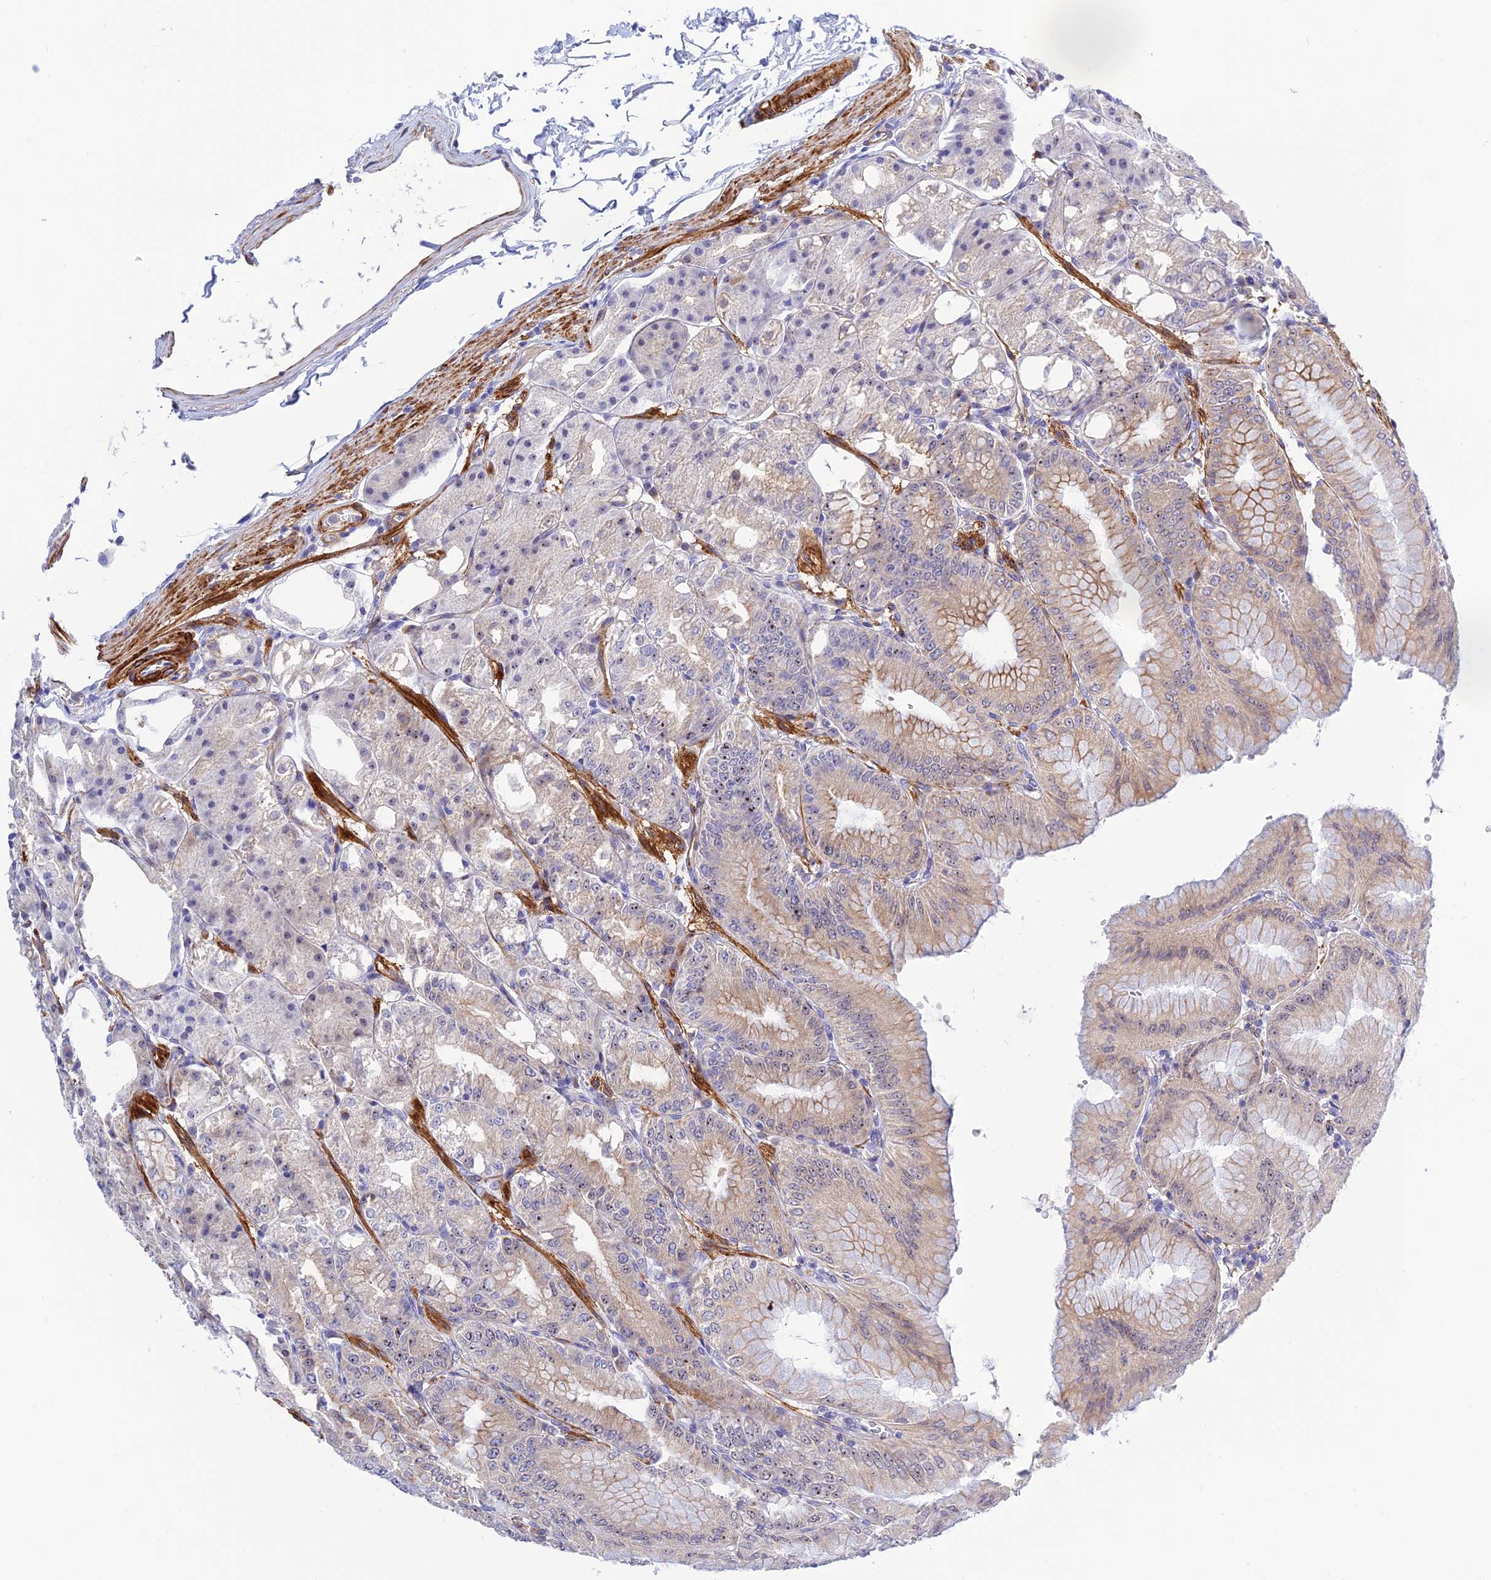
{"staining": {"intensity": "weak", "quantity": "<25%", "location": "cytoplasmic/membranous"}, "tissue": "stomach", "cell_type": "Glandular cells", "image_type": "normal", "snomed": [{"axis": "morphology", "description": "Normal tissue, NOS"}, {"axis": "topography", "description": "Stomach, lower"}], "caption": "High power microscopy image of an IHC image of benign stomach, revealing no significant staining in glandular cells. (DAB immunohistochemistry (IHC) visualized using brightfield microscopy, high magnification).", "gene": "ZDHHC16", "patient": {"sex": "male", "age": 71}}